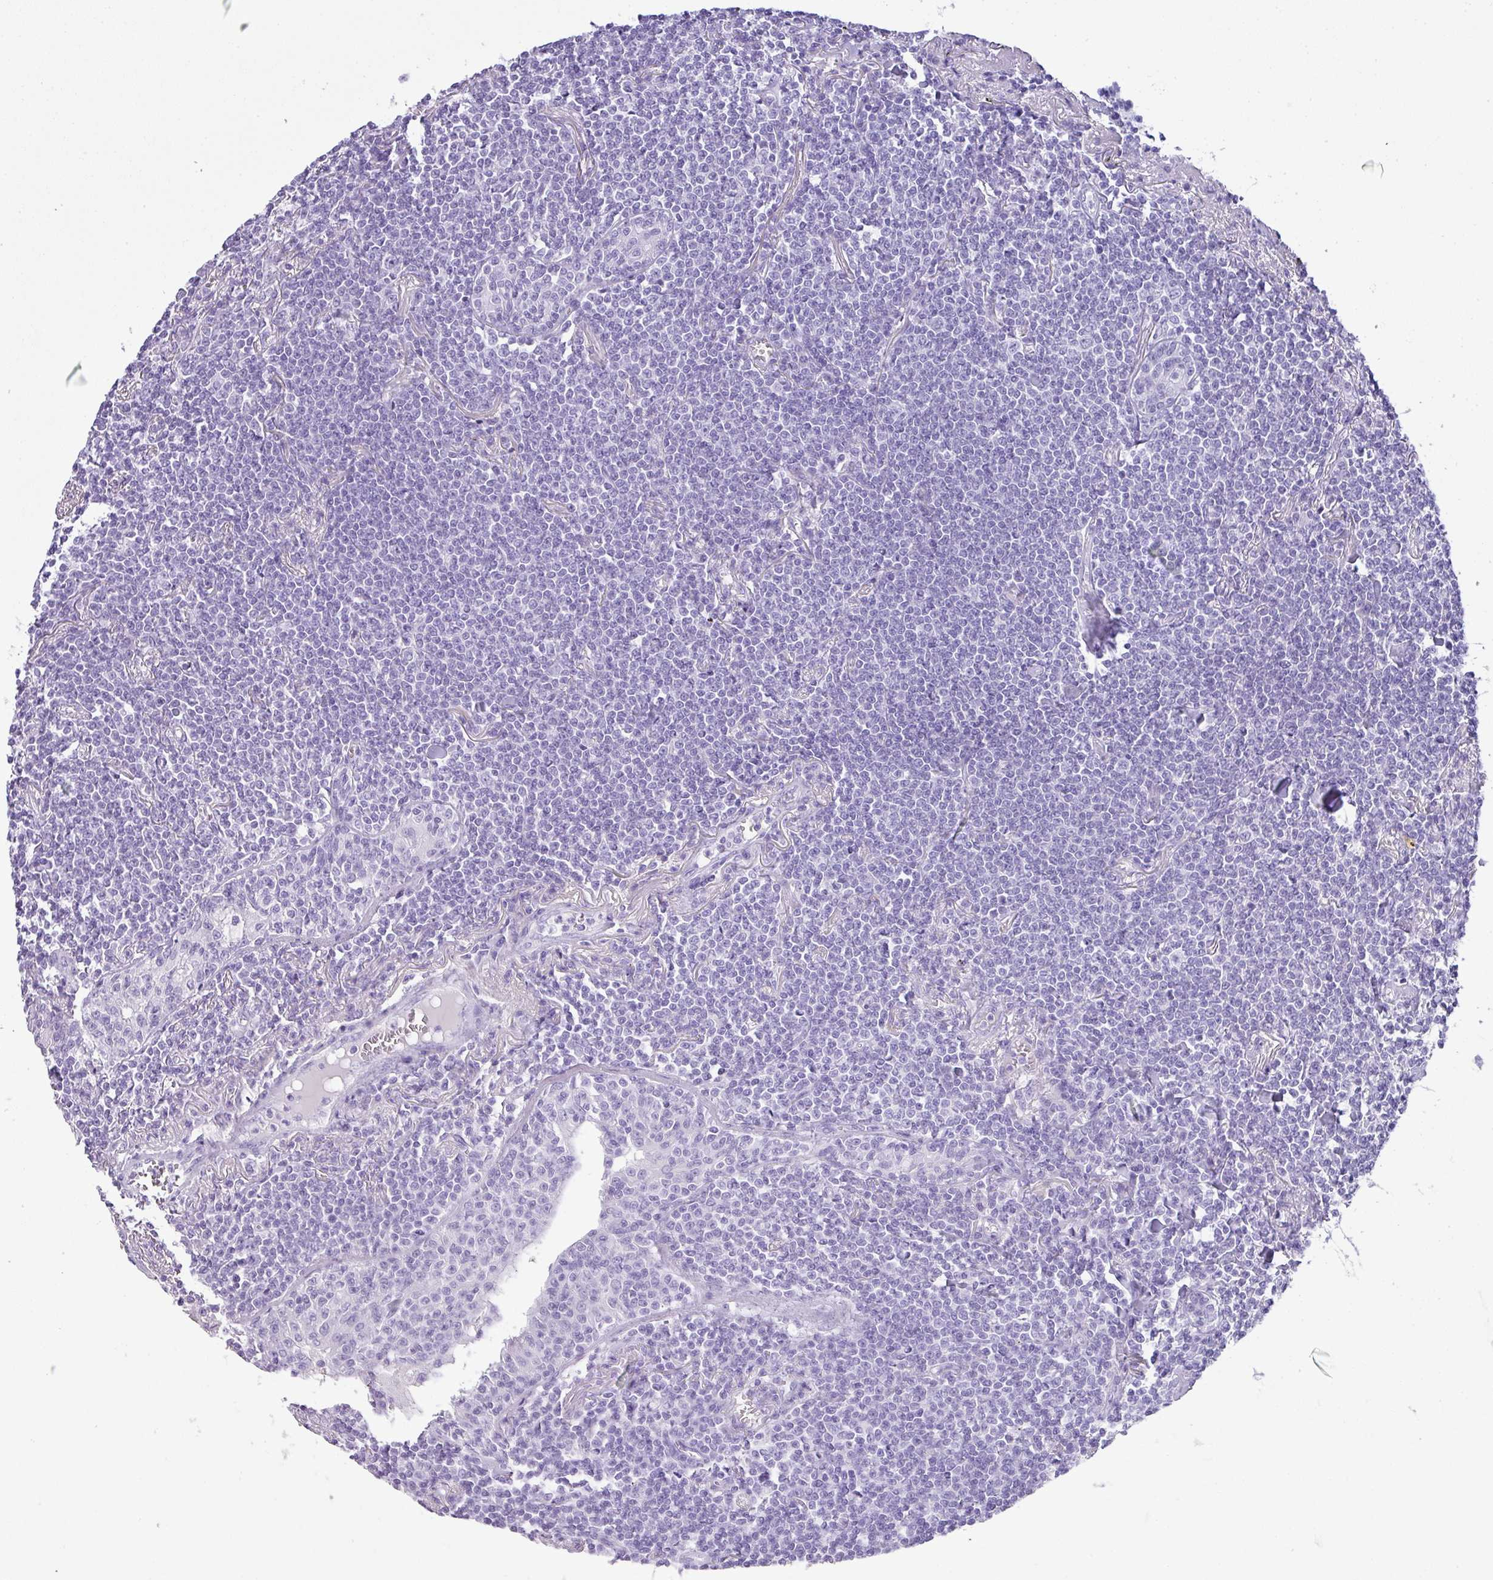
{"staining": {"intensity": "negative", "quantity": "none", "location": "none"}, "tissue": "lymphoma", "cell_type": "Tumor cells", "image_type": "cancer", "snomed": [{"axis": "morphology", "description": "Malignant lymphoma, non-Hodgkin's type, Low grade"}, {"axis": "topography", "description": "Lung"}], "caption": "The micrograph exhibits no significant staining in tumor cells of lymphoma.", "gene": "TNP1", "patient": {"sex": "female", "age": 71}}